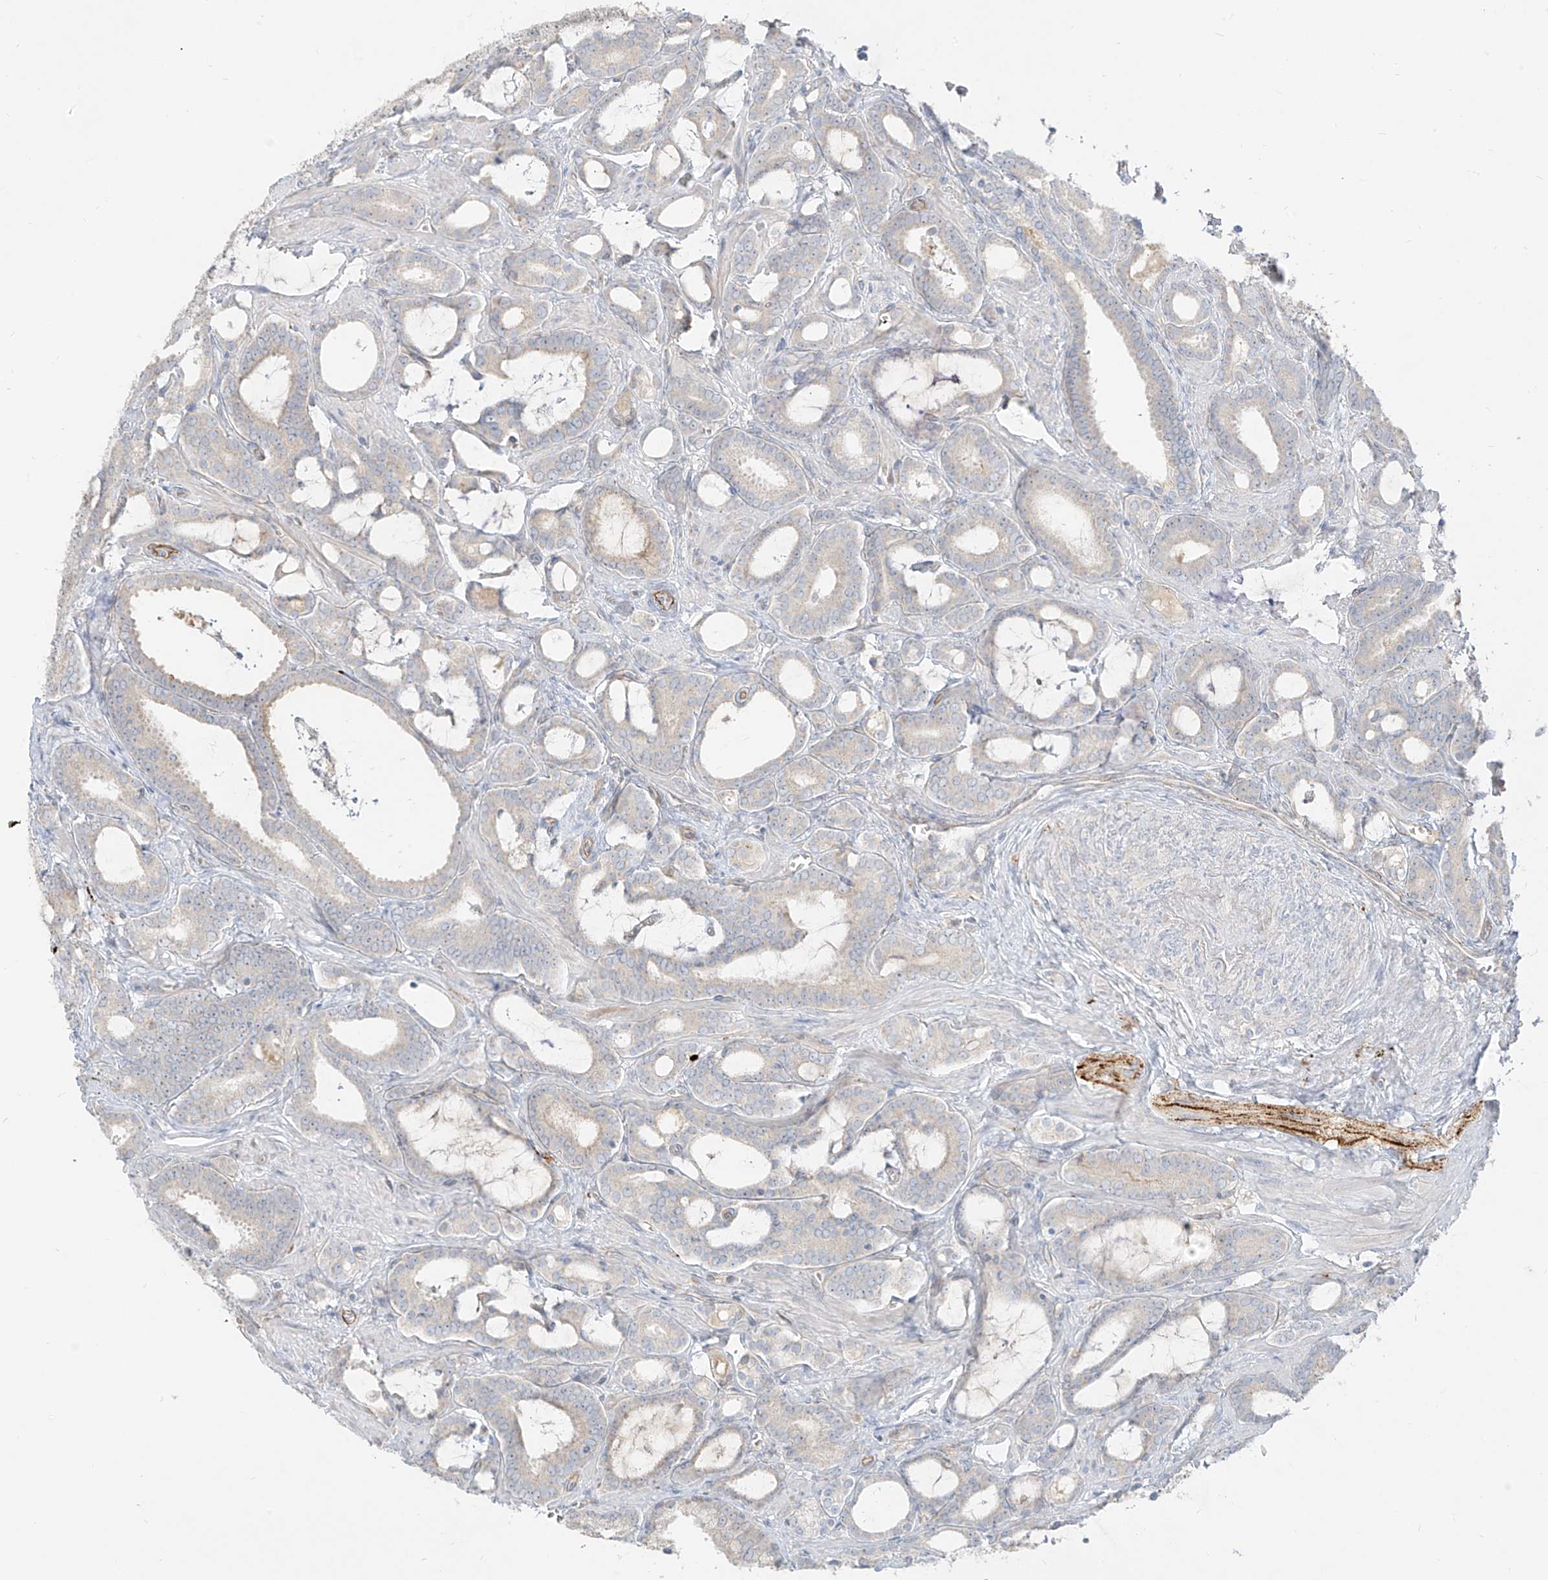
{"staining": {"intensity": "negative", "quantity": "none", "location": "none"}, "tissue": "prostate cancer", "cell_type": "Tumor cells", "image_type": "cancer", "snomed": [{"axis": "morphology", "description": "Adenocarcinoma, High grade"}, {"axis": "topography", "description": "Prostate and seminal vesicle, NOS"}], "caption": "This is a photomicrograph of immunohistochemistry staining of prostate cancer, which shows no expression in tumor cells.", "gene": "C2orf42", "patient": {"sex": "male", "age": 67}}